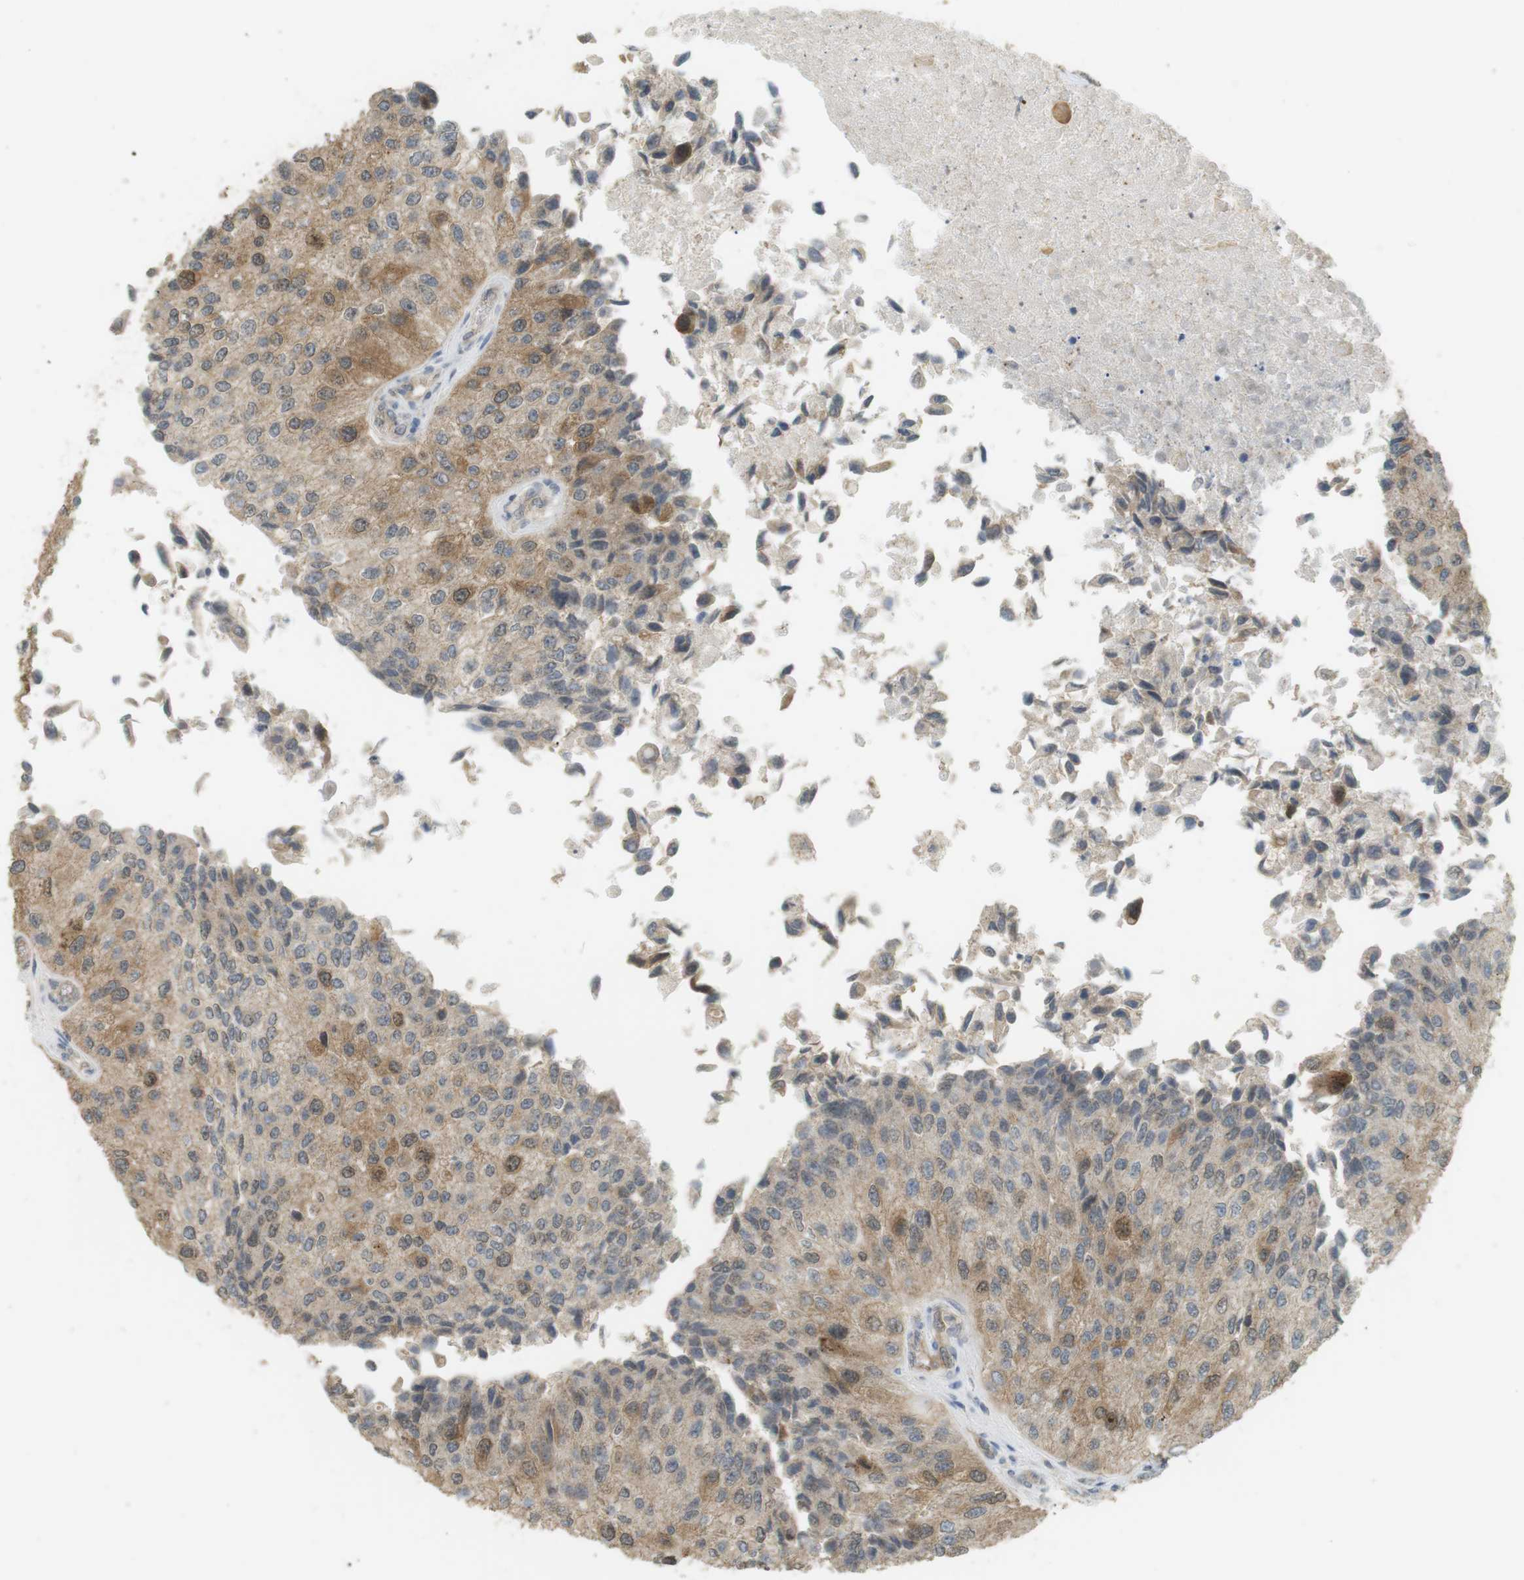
{"staining": {"intensity": "moderate", "quantity": "<25%", "location": "cytoplasmic/membranous"}, "tissue": "urothelial cancer", "cell_type": "Tumor cells", "image_type": "cancer", "snomed": [{"axis": "morphology", "description": "Urothelial carcinoma, High grade"}, {"axis": "topography", "description": "Kidney"}, {"axis": "topography", "description": "Urinary bladder"}], "caption": "Immunohistochemical staining of urothelial cancer exhibits moderate cytoplasmic/membranous protein positivity in approximately <25% of tumor cells.", "gene": "TTK", "patient": {"sex": "male", "age": 77}}